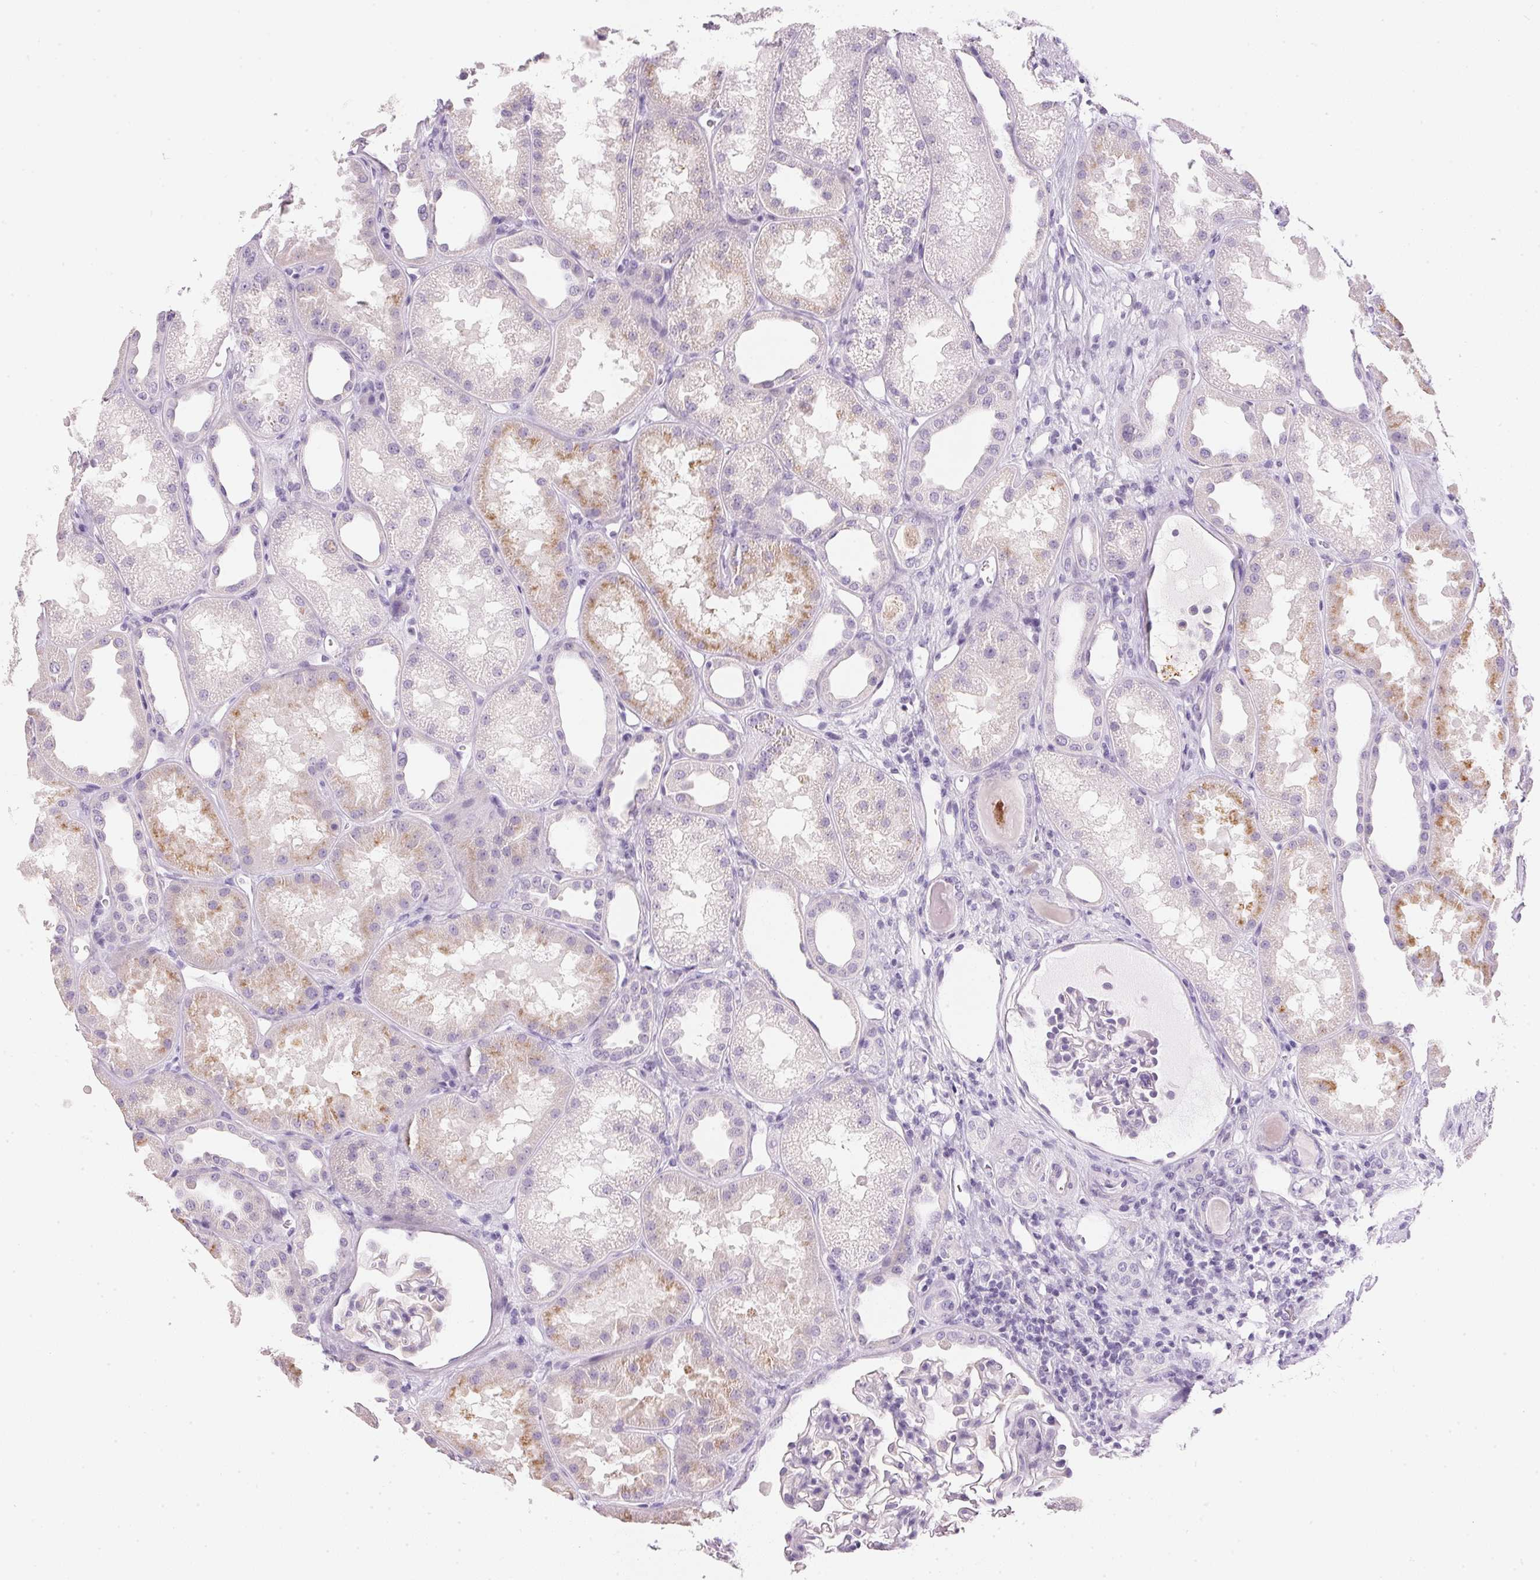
{"staining": {"intensity": "negative", "quantity": "none", "location": "none"}, "tissue": "kidney", "cell_type": "Cells in glomeruli", "image_type": "normal", "snomed": [{"axis": "morphology", "description": "Normal tissue, NOS"}, {"axis": "topography", "description": "Kidney"}], "caption": "IHC of normal kidney reveals no positivity in cells in glomeruli. (Stains: DAB (3,3'-diaminobenzidine) immunohistochemistry (IHC) with hematoxylin counter stain, Microscopy: brightfield microscopy at high magnification).", "gene": "IGFBP1", "patient": {"sex": "male", "age": 61}}